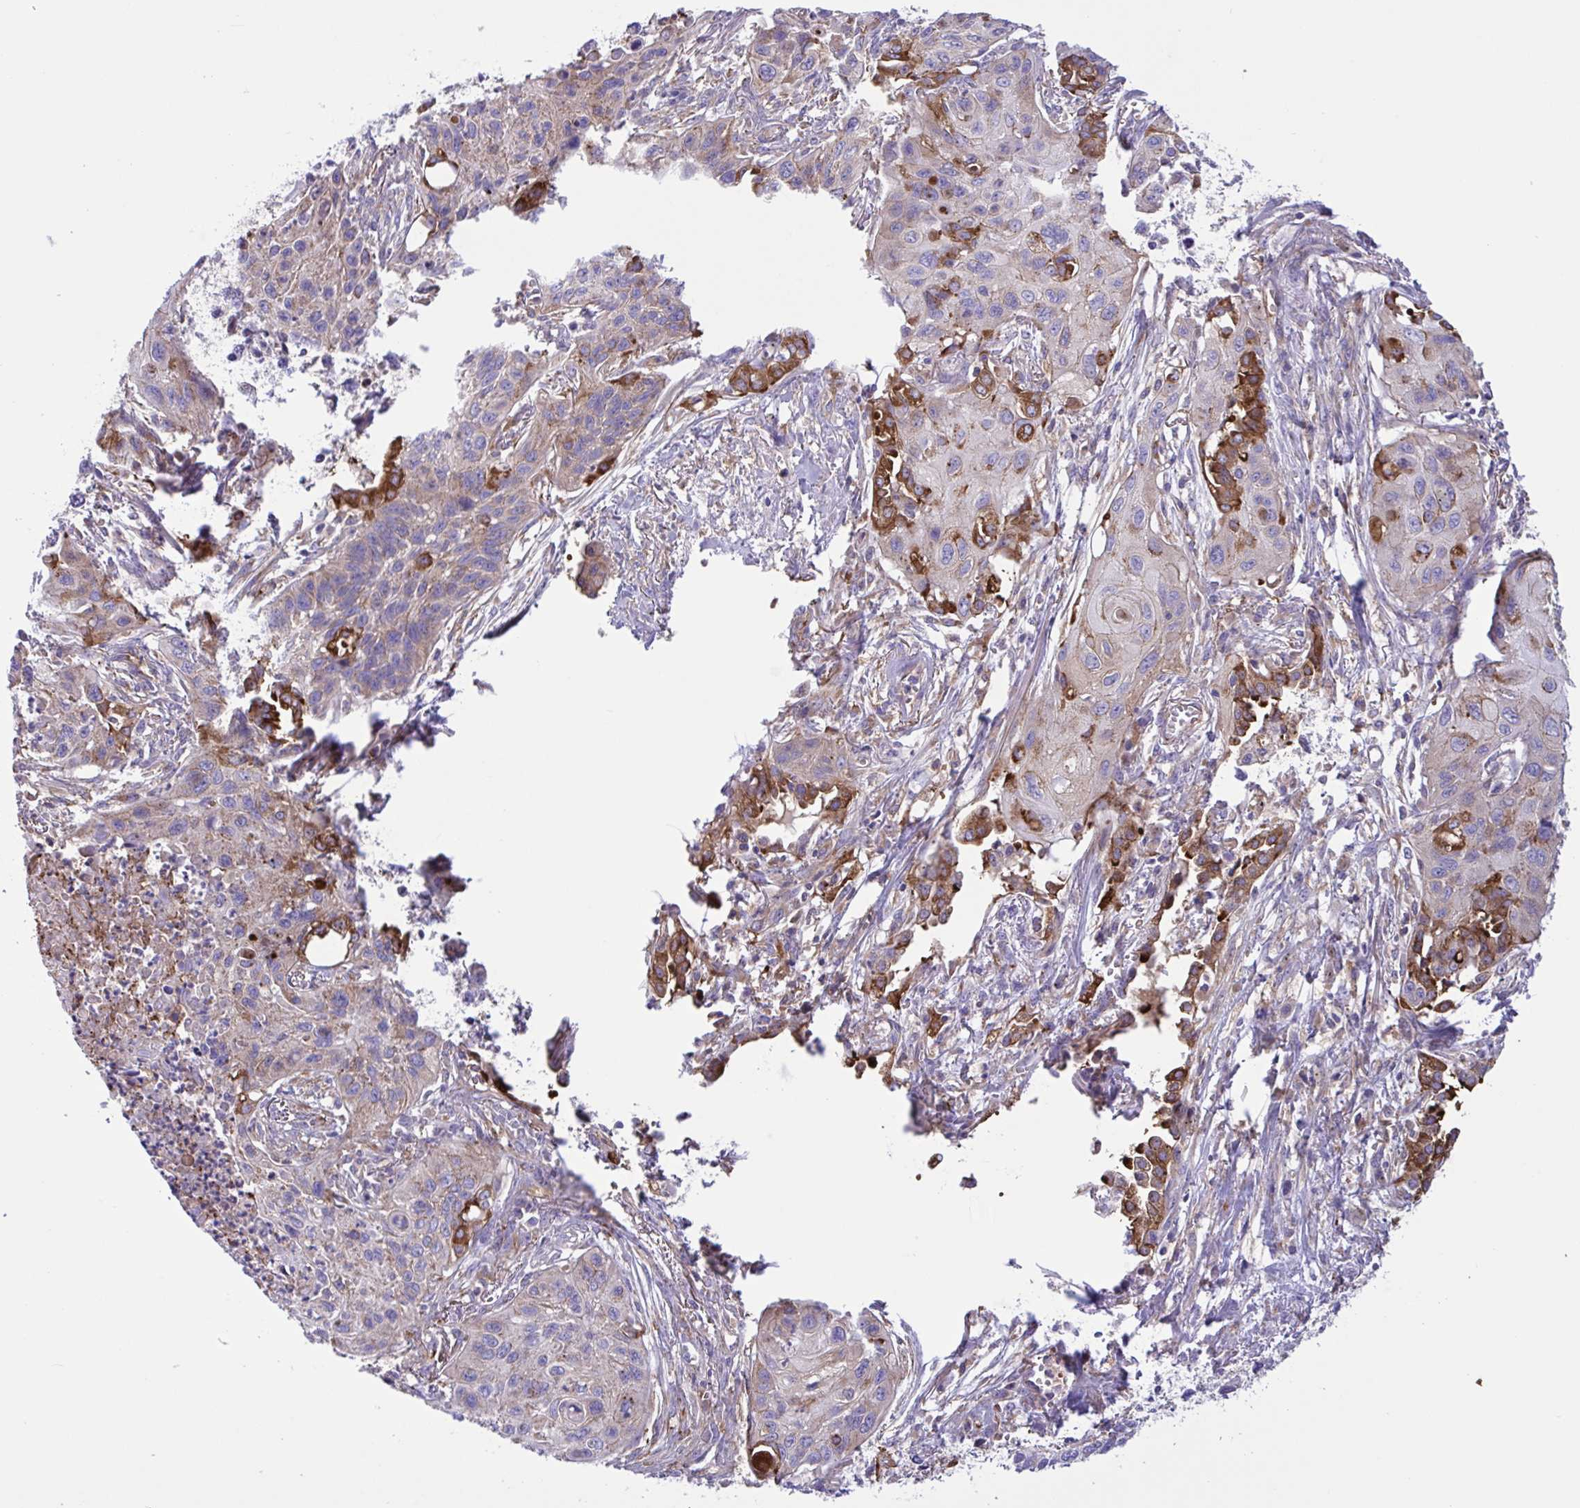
{"staining": {"intensity": "moderate", "quantity": "<25%", "location": "cytoplasmic/membranous"}, "tissue": "lung cancer", "cell_type": "Tumor cells", "image_type": "cancer", "snomed": [{"axis": "morphology", "description": "Squamous cell carcinoma, NOS"}, {"axis": "topography", "description": "Lung"}], "caption": "A brown stain highlights moderate cytoplasmic/membranous positivity of a protein in human lung cancer tumor cells.", "gene": "OR51M1", "patient": {"sex": "male", "age": 71}}